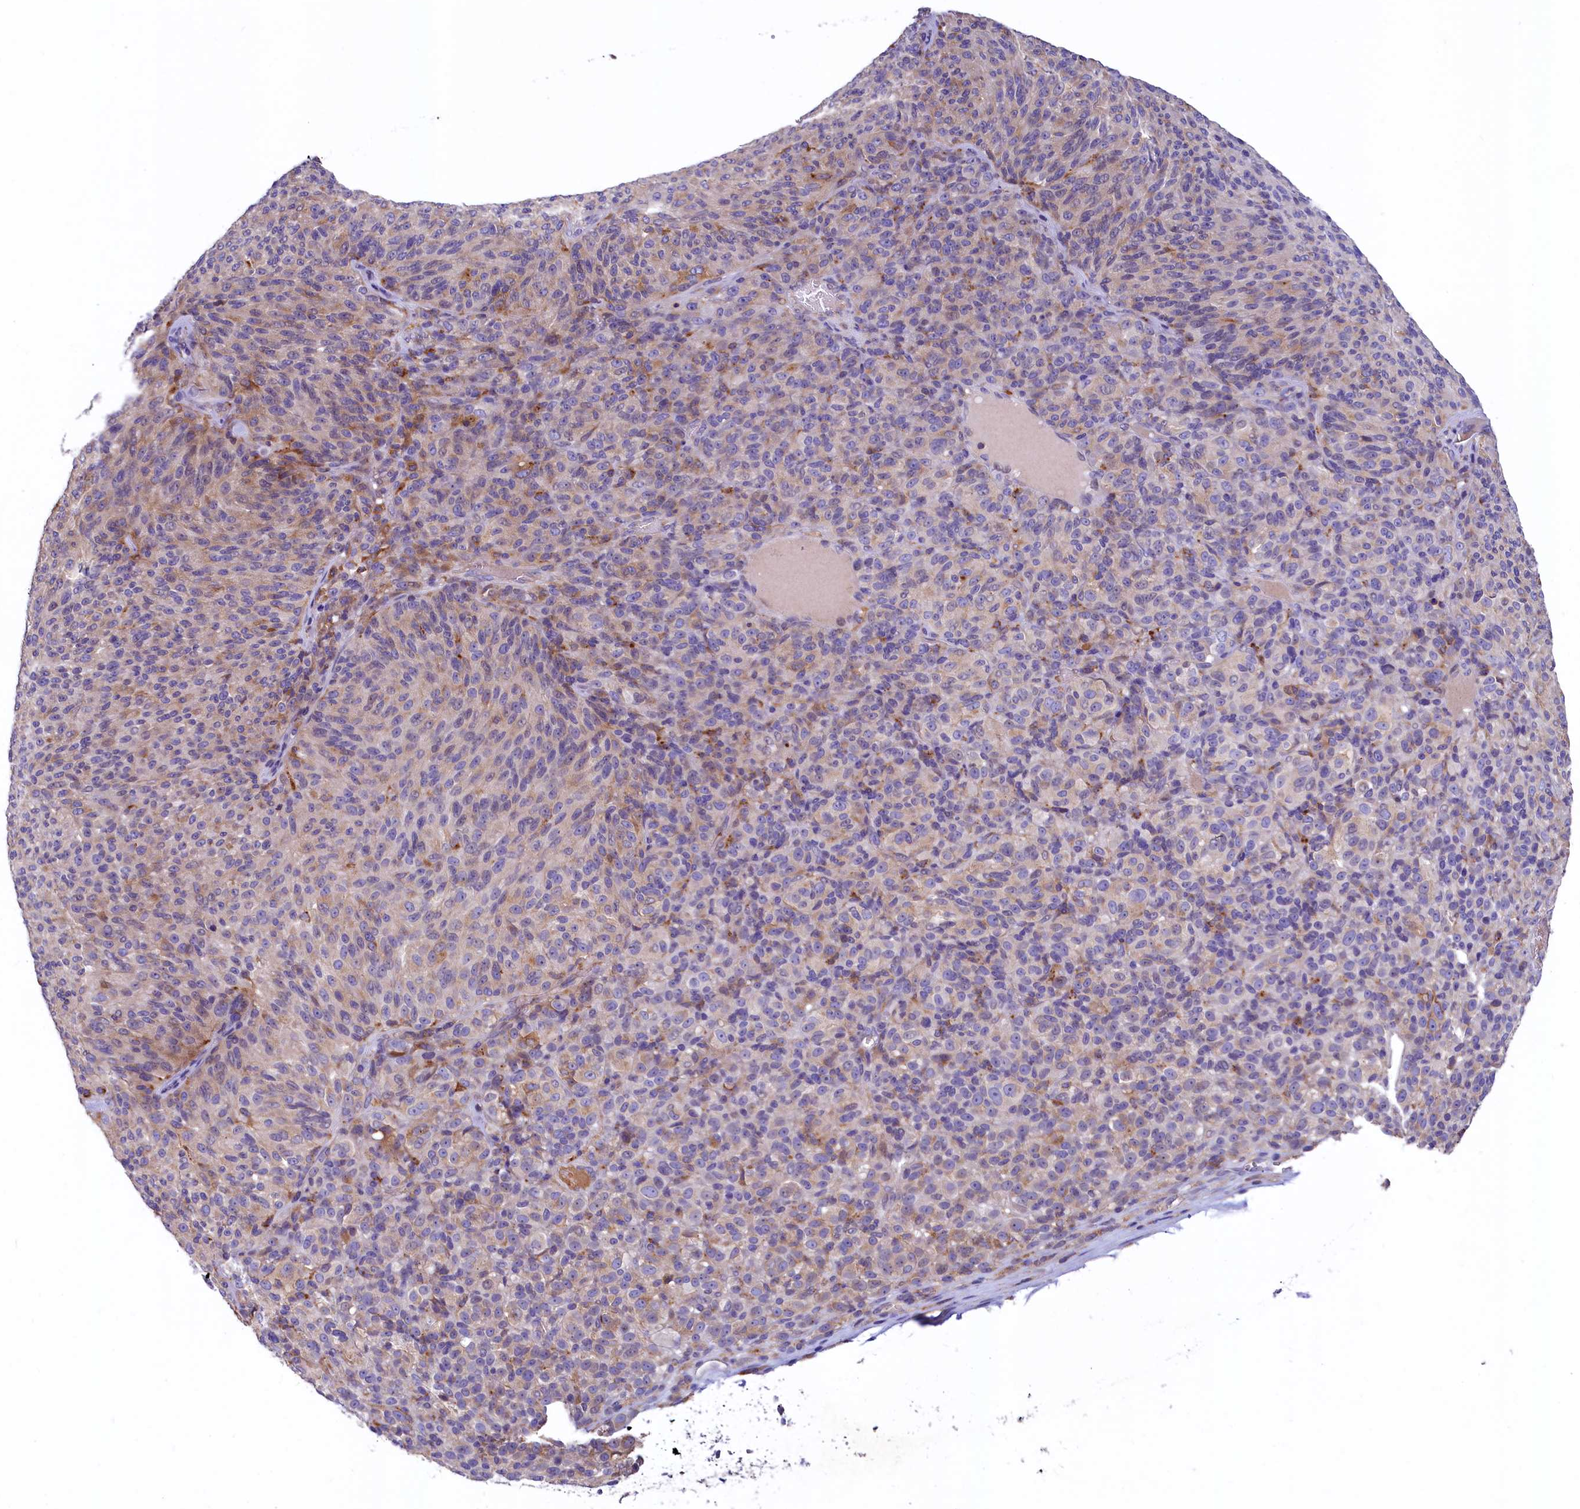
{"staining": {"intensity": "negative", "quantity": "none", "location": "none"}, "tissue": "melanoma", "cell_type": "Tumor cells", "image_type": "cancer", "snomed": [{"axis": "morphology", "description": "Malignant melanoma, Metastatic site"}, {"axis": "topography", "description": "Brain"}], "caption": "DAB (3,3'-diaminobenzidine) immunohistochemical staining of melanoma displays no significant expression in tumor cells.", "gene": "HPS6", "patient": {"sex": "female", "age": 56}}